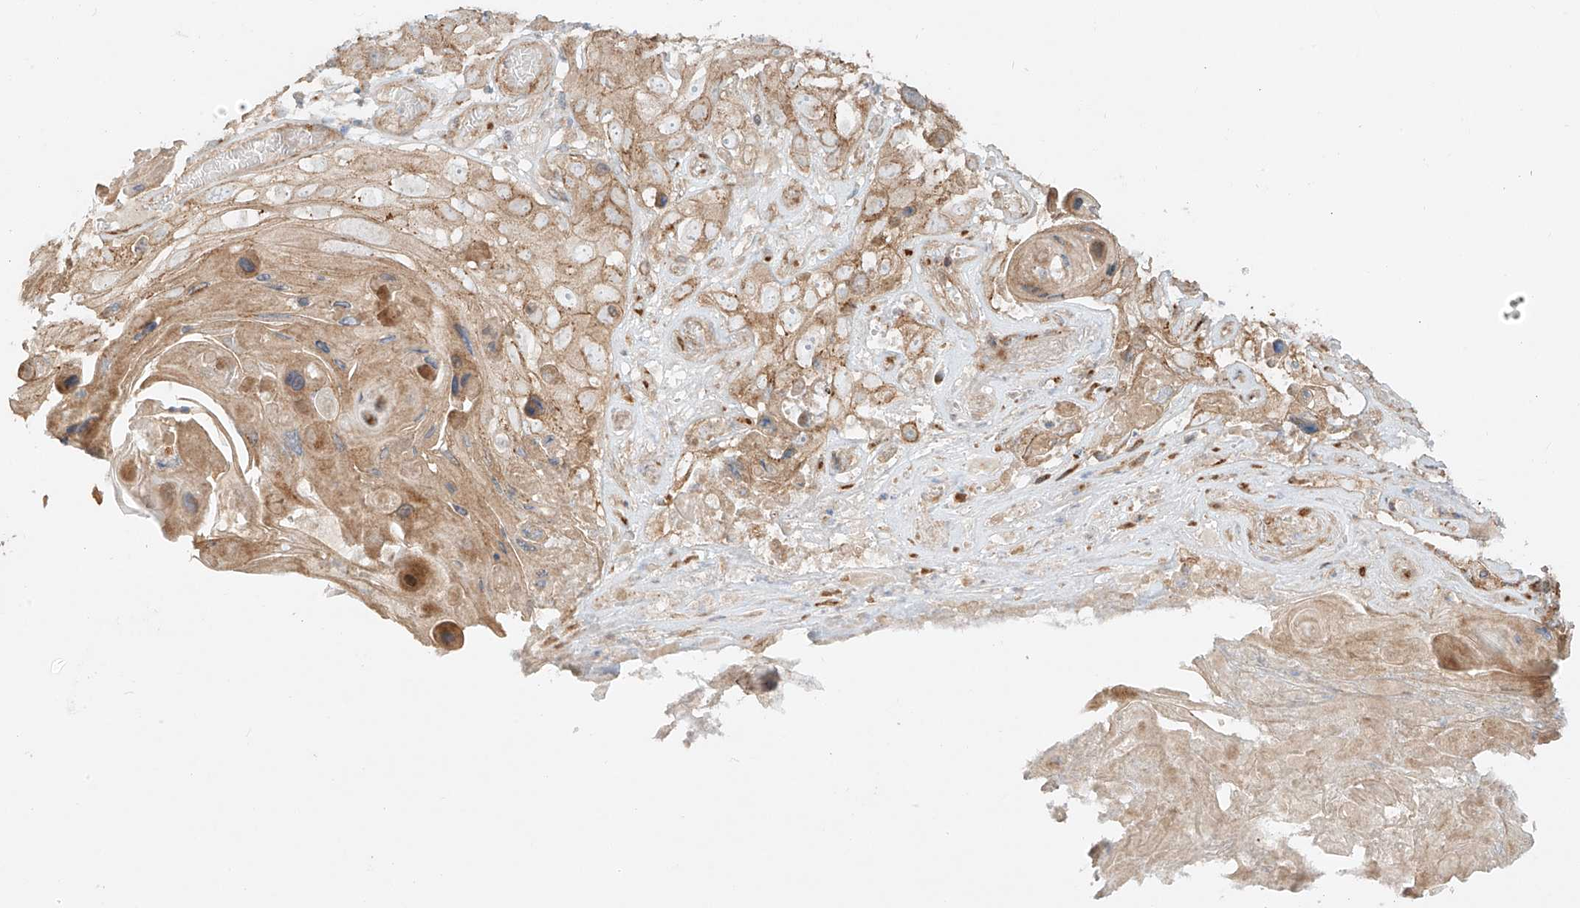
{"staining": {"intensity": "moderate", "quantity": ">75%", "location": "cytoplasmic/membranous"}, "tissue": "skin cancer", "cell_type": "Tumor cells", "image_type": "cancer", "snomed": [{"axis": "morphology", "description": "Squamous cell carcinoma, NOS"}, {"axis": "topography", "description": "Skin"}], "caption": "Approximately >75% of tumor cells in human skin squamous cell carcinoma reveal moderate cytoplasmic/membranous protein expression as visualized by brown immunohistochemical staining.", "gene": "ZNF287", "patient": {"sex": "male", "age": 55}}